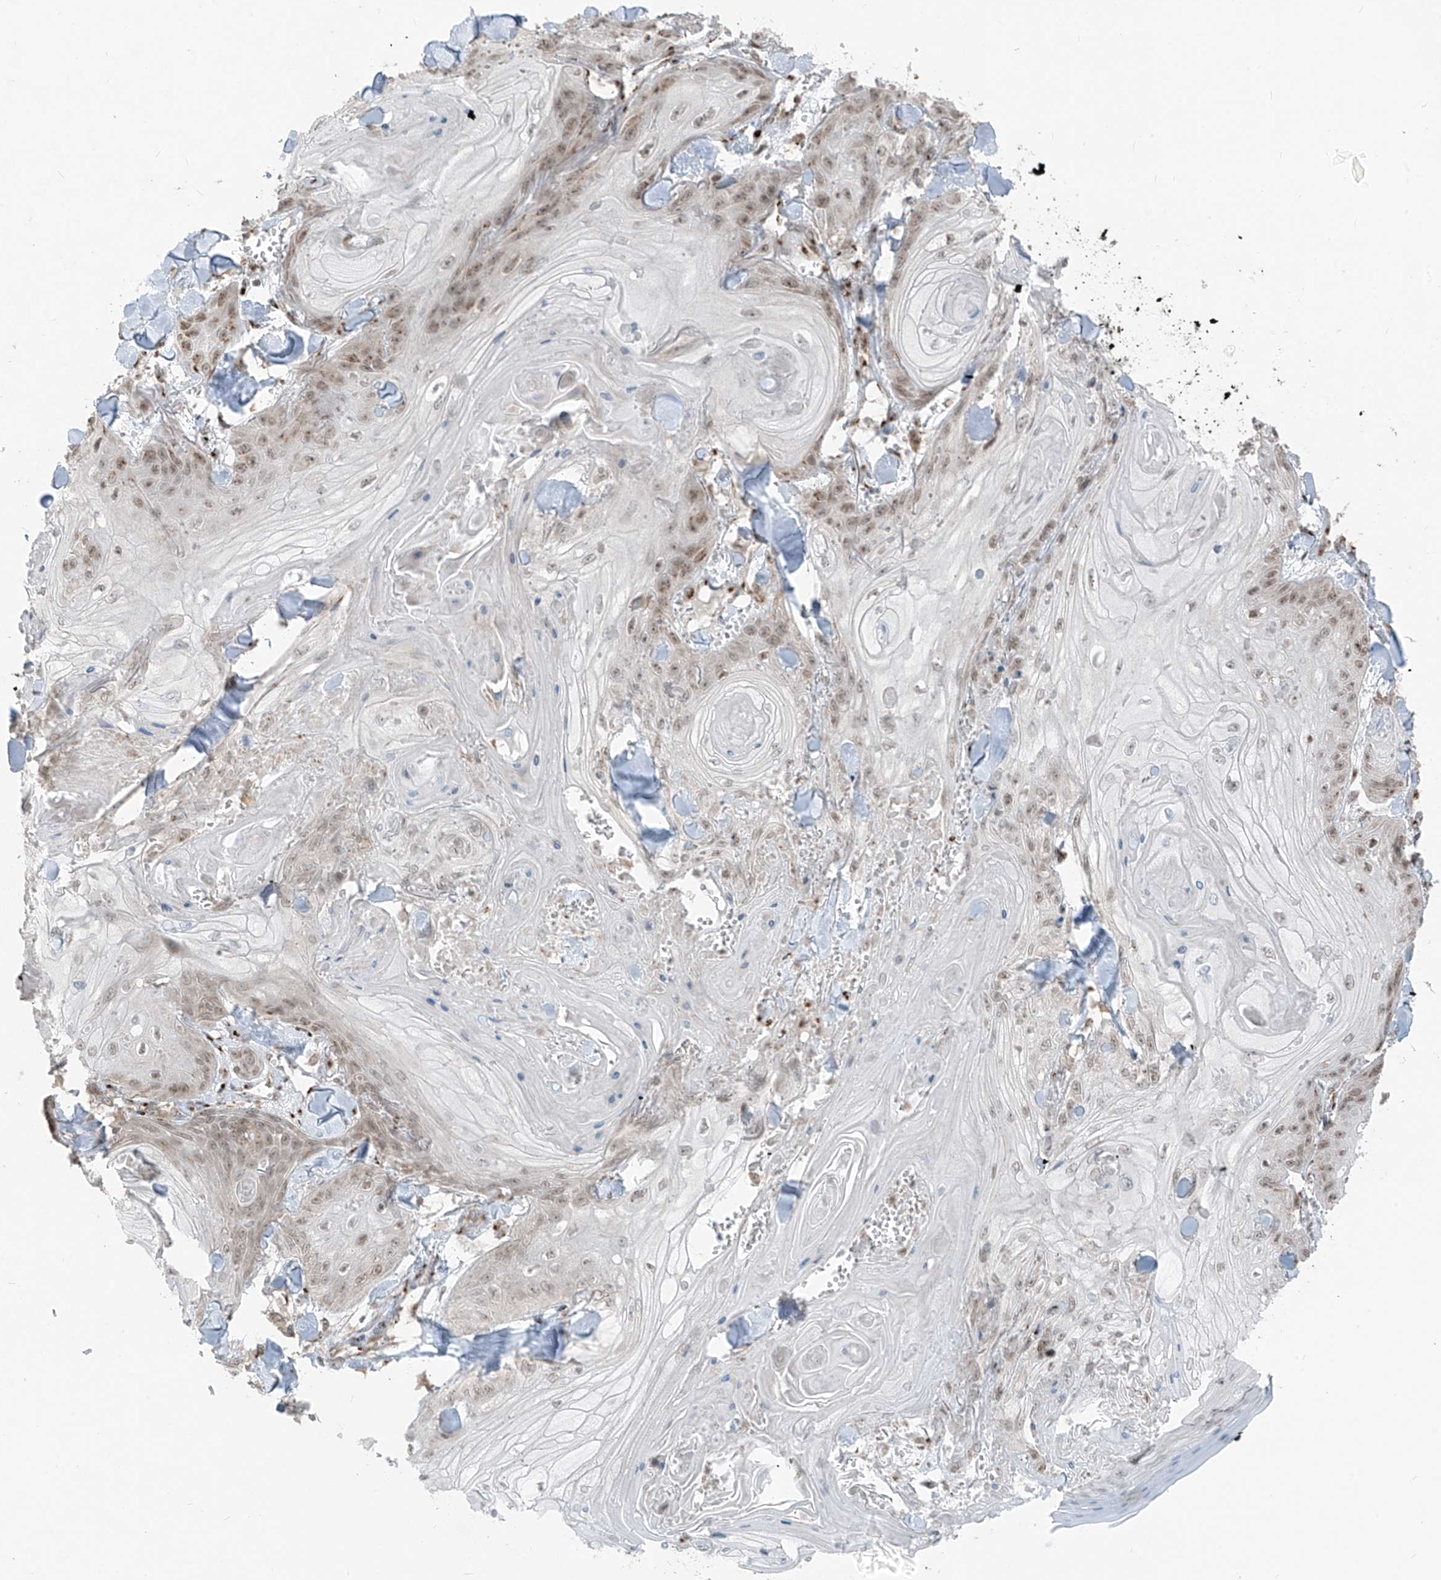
{"staining": {"intensity": "weak", "quantity": ">75%", "location": "nuclear"}, "tissue": "skin cancer", "cell_type": "Tumor cells", "image_type": "cancer", "snomed": [{"axis": "morphology", "description": "Squamous cell carcinoma, NOS"}, {"axis": "topography", "description": "Skin"}], "caption": "IHC staining of skin cancer (squamous cell carcinoma), which displays low levels of weak nuclear staining in about >75% of tumor cells indicating weak nuclear protein positivity. The staining was performed using DAB (brown) for protein detection and nuclei were counterstained in hematoxylin (blue).", "gene": "ERLEC1", "patient": {"sex": "male", "age": 74}}